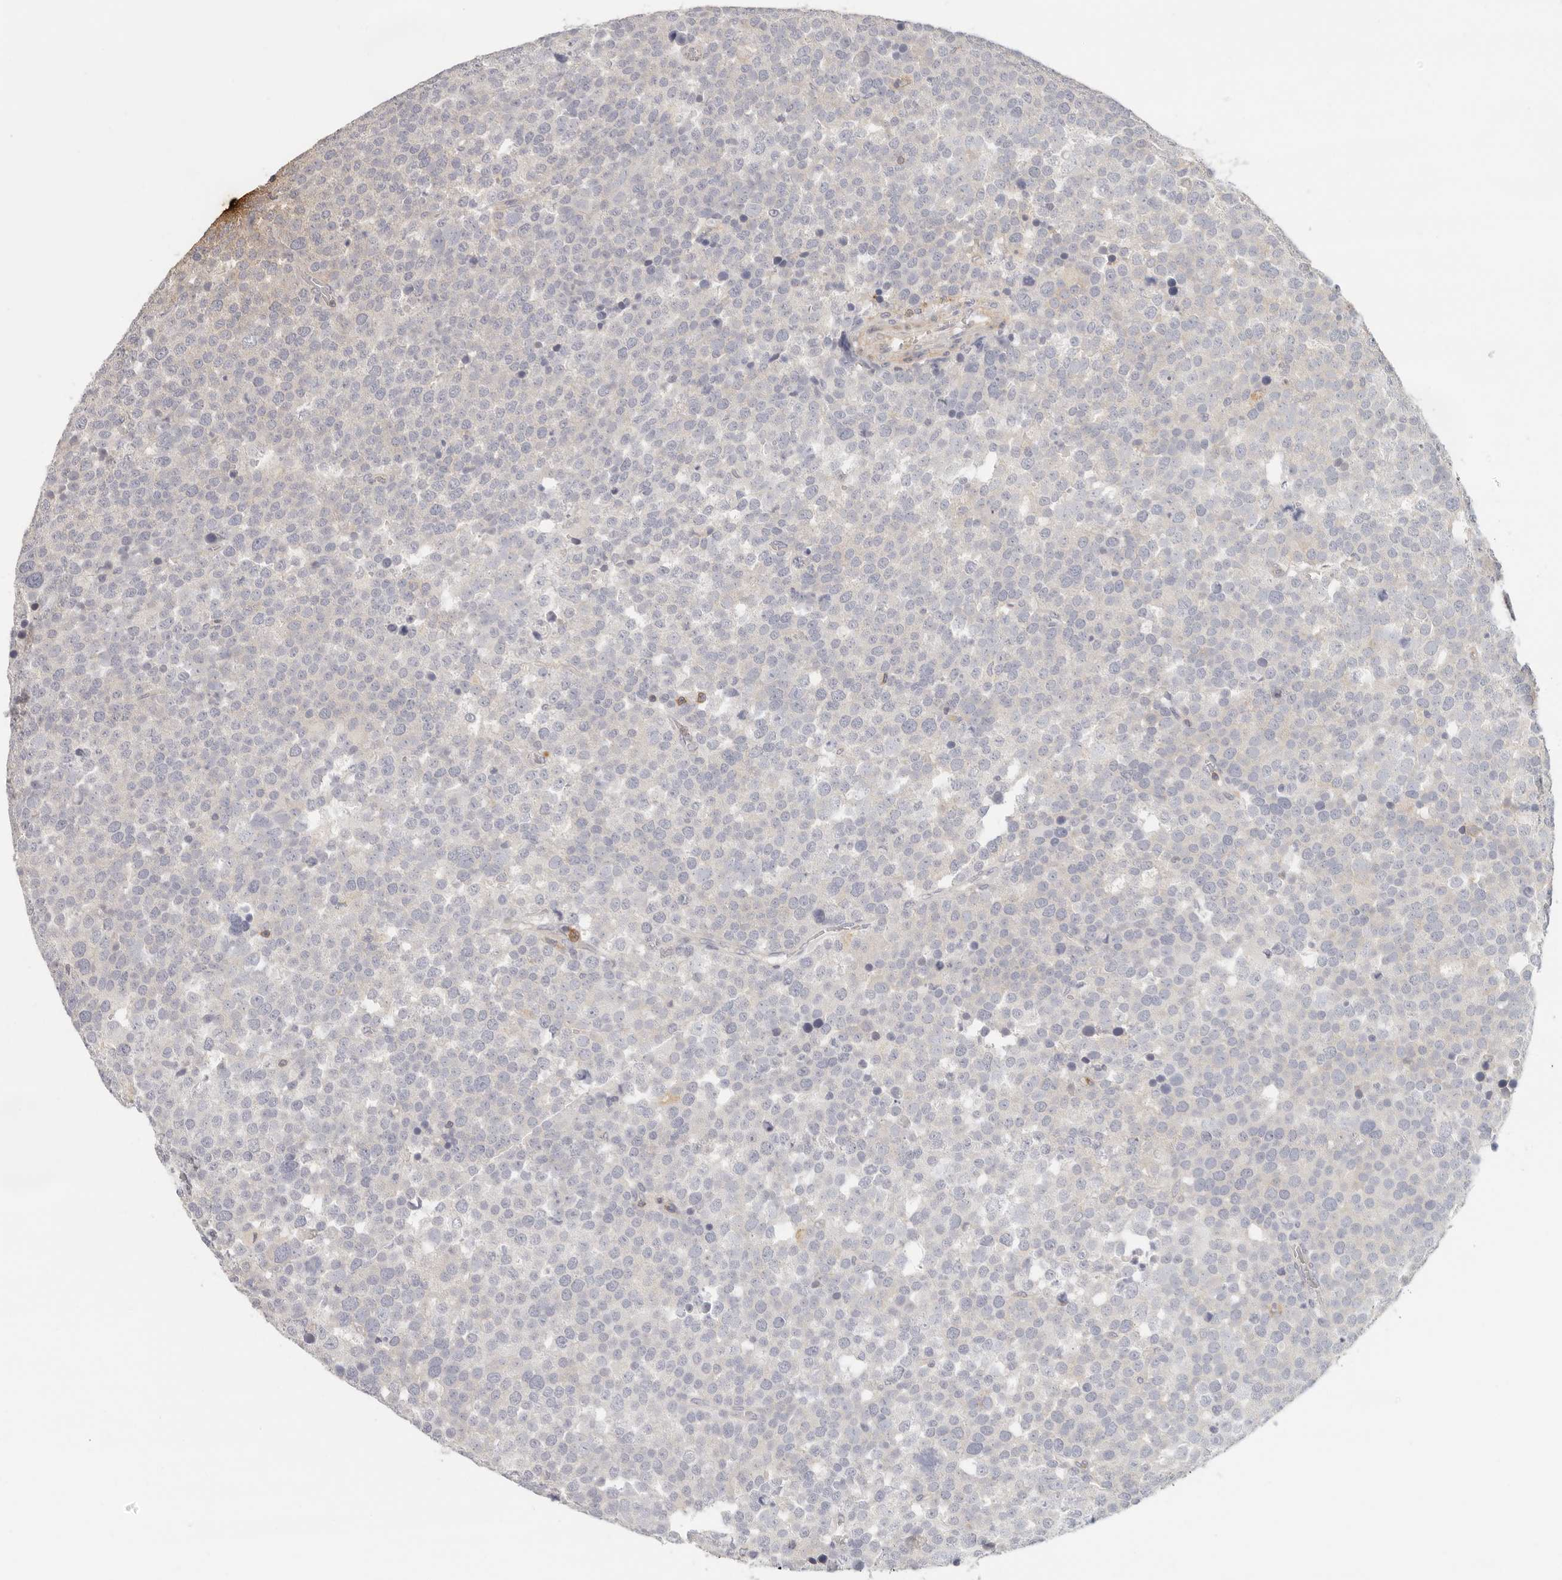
{"staining": {"intensity": "negative", "quantity": "none", "location": "none"}, "tissue": "testis cancer", "cell_type": "Tumor cells", "image_type": "cancer", "snomed": [{"axis": "morphology", "description": "Seminoma, NOS"}, {"axis": "topography", "description": "Testis"}], "caption": "Human testis cancer stained for a protein using immunohistochemistry demonstrates no positivity in tumor cells.", "gene": "ANXA9", "patient": {"sex": "male", "age": 71}}